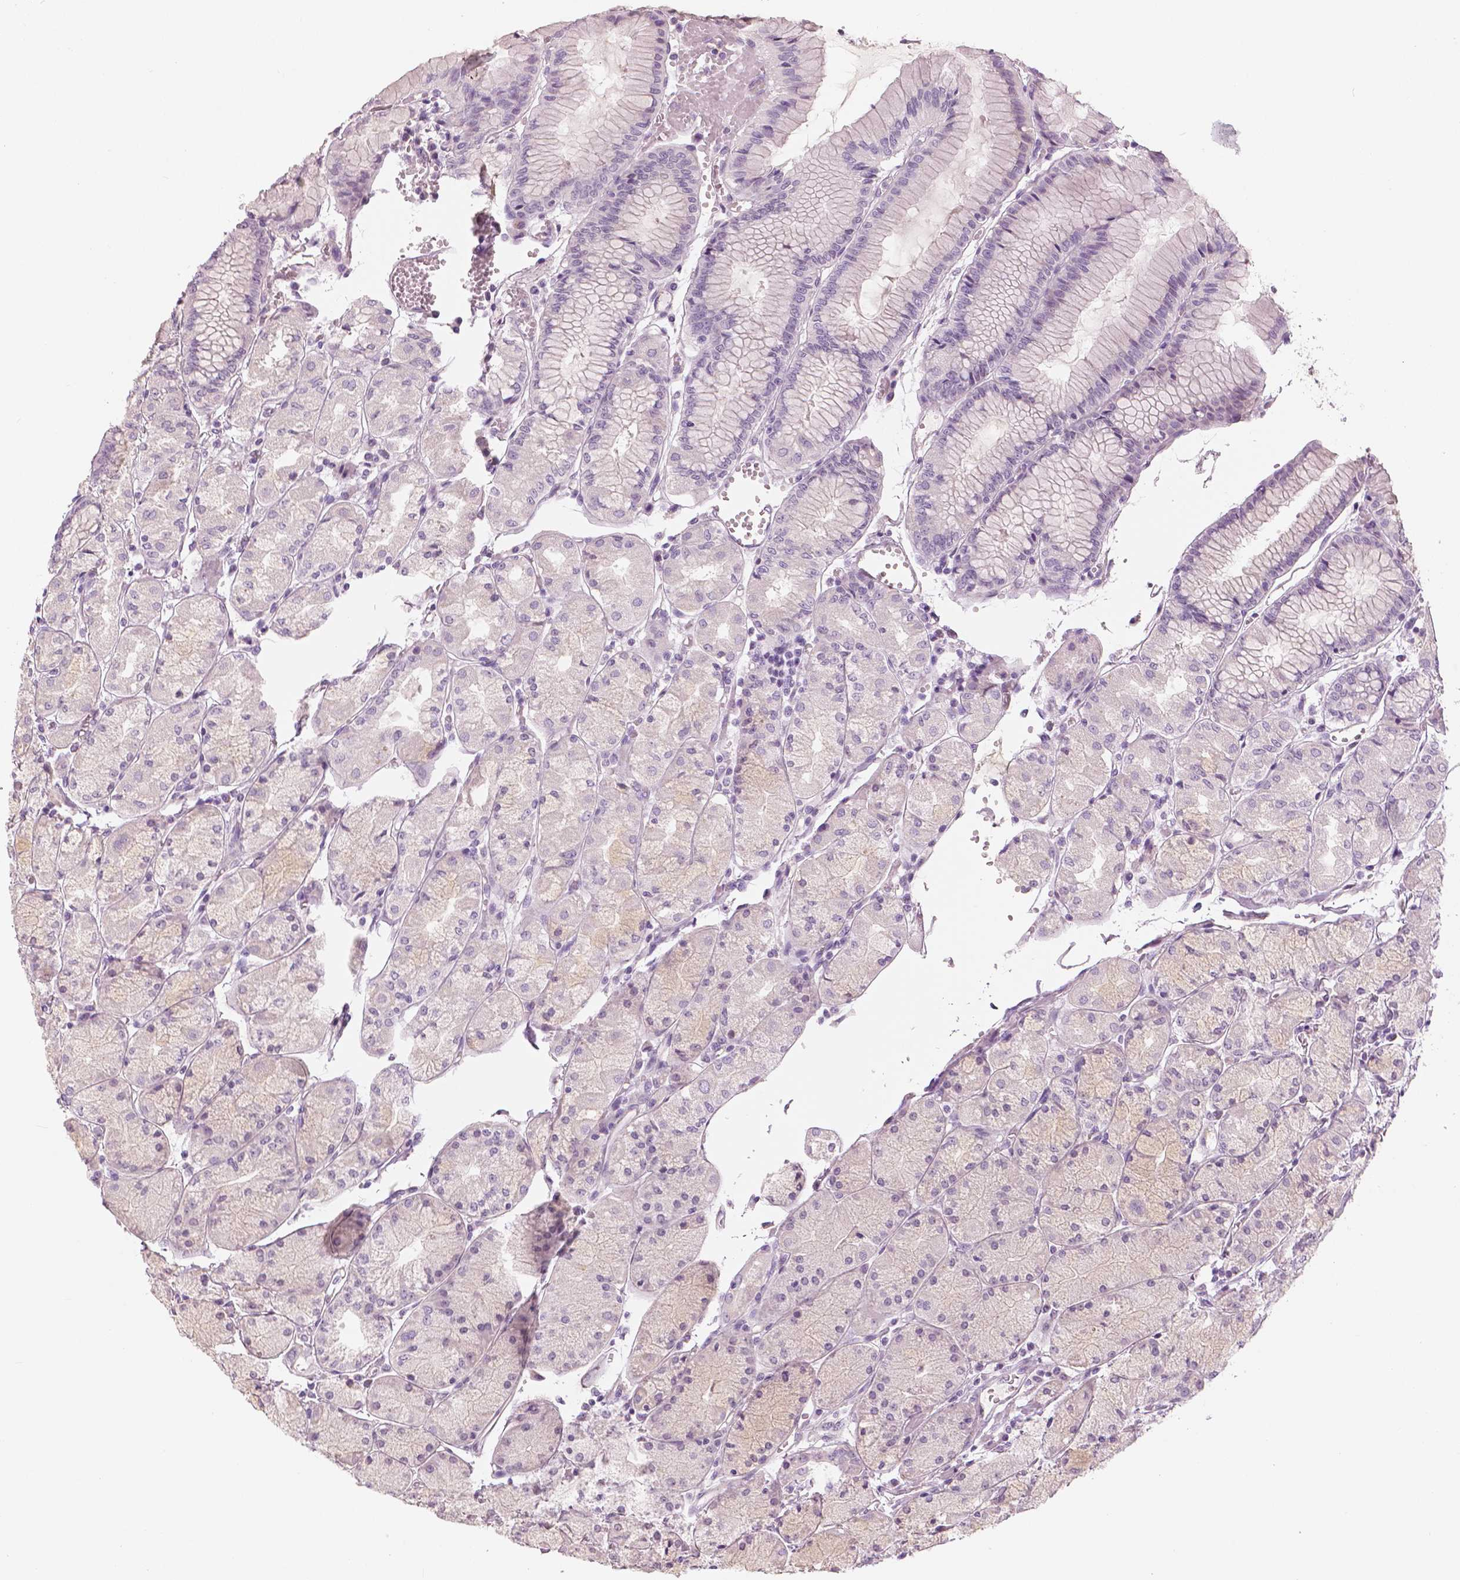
{"staining": {"intensity": "weak", "quantity": "<25%", "location": "cytoplasmic/membranous"}, "tissue": "stomach", "cell_type": "Glandular cells", "image_type": "normal", "snomed": [{"axis": "morphology", "description": "Normal tissue, NOS"}, {"axis": "topography", "description": "Stomach, upper"}], "caption": "An immunohistochemistry histopathology image of benign stomach is shown. There is no staining in glandular cells of stomach.", "gene": "SLC24A1", "patient": {"sex": "male", "age": 69}}